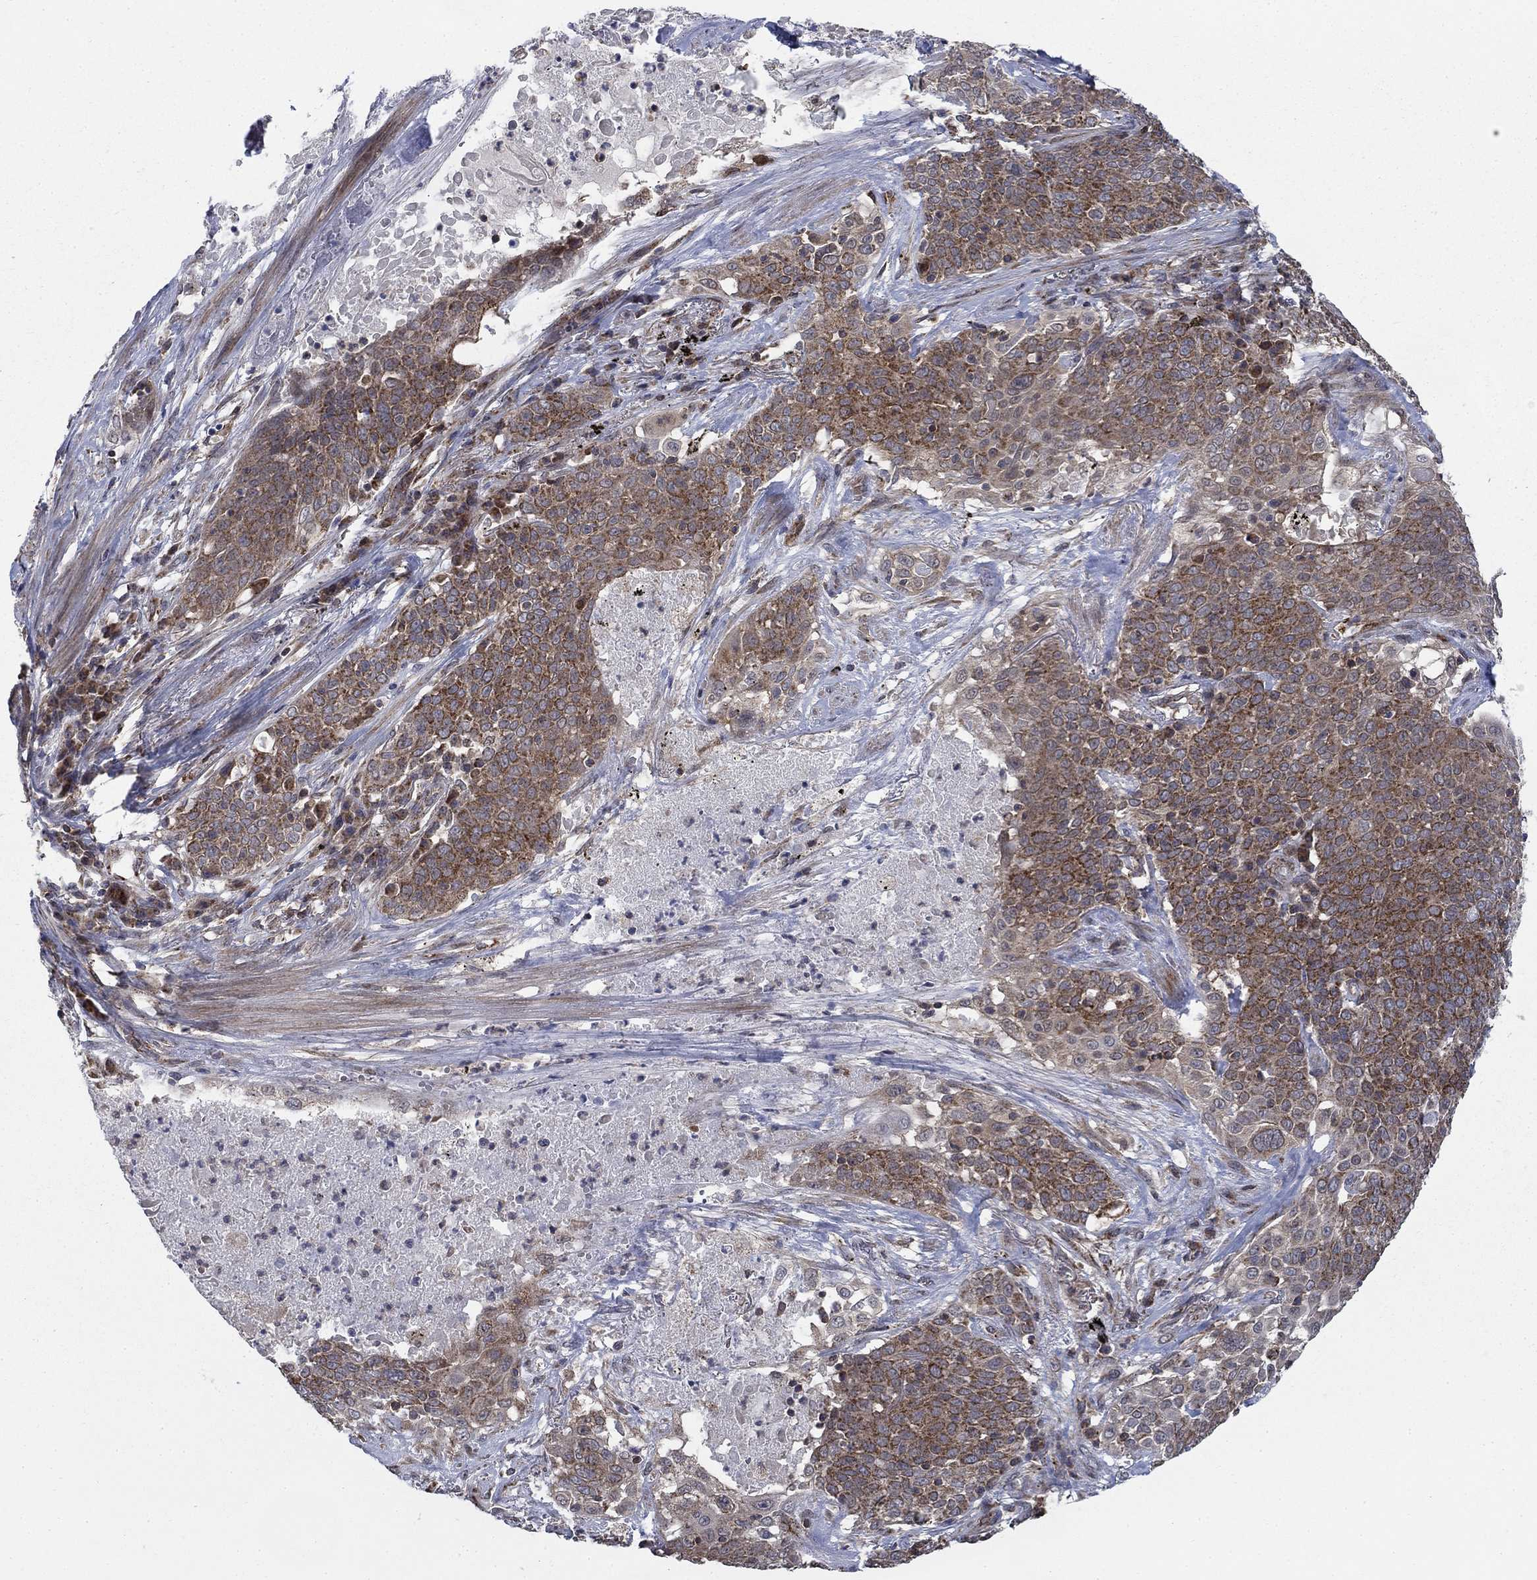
{"staining": {"intensity": "moderate", "quantity": ">75%", "location": "cytoplasmic/membranous"}, "tissue": "lung cancer", "cell_type": "Tumor cells", "image_type": "cancer", "snomed": [{"axis": "morphology", "description": "Squamous cell carcinoma, NOS"}, {"axis": "topography", "description": "Lung"}], "caption": "The photomicrograph shows staining of lung squamous cell carcinoma, revealing moderate cytoplasmic/membranous protein expression (brown color) within tumor cells.", "gene": "NME7", "patient": {"sex": "male", "age": 82}}